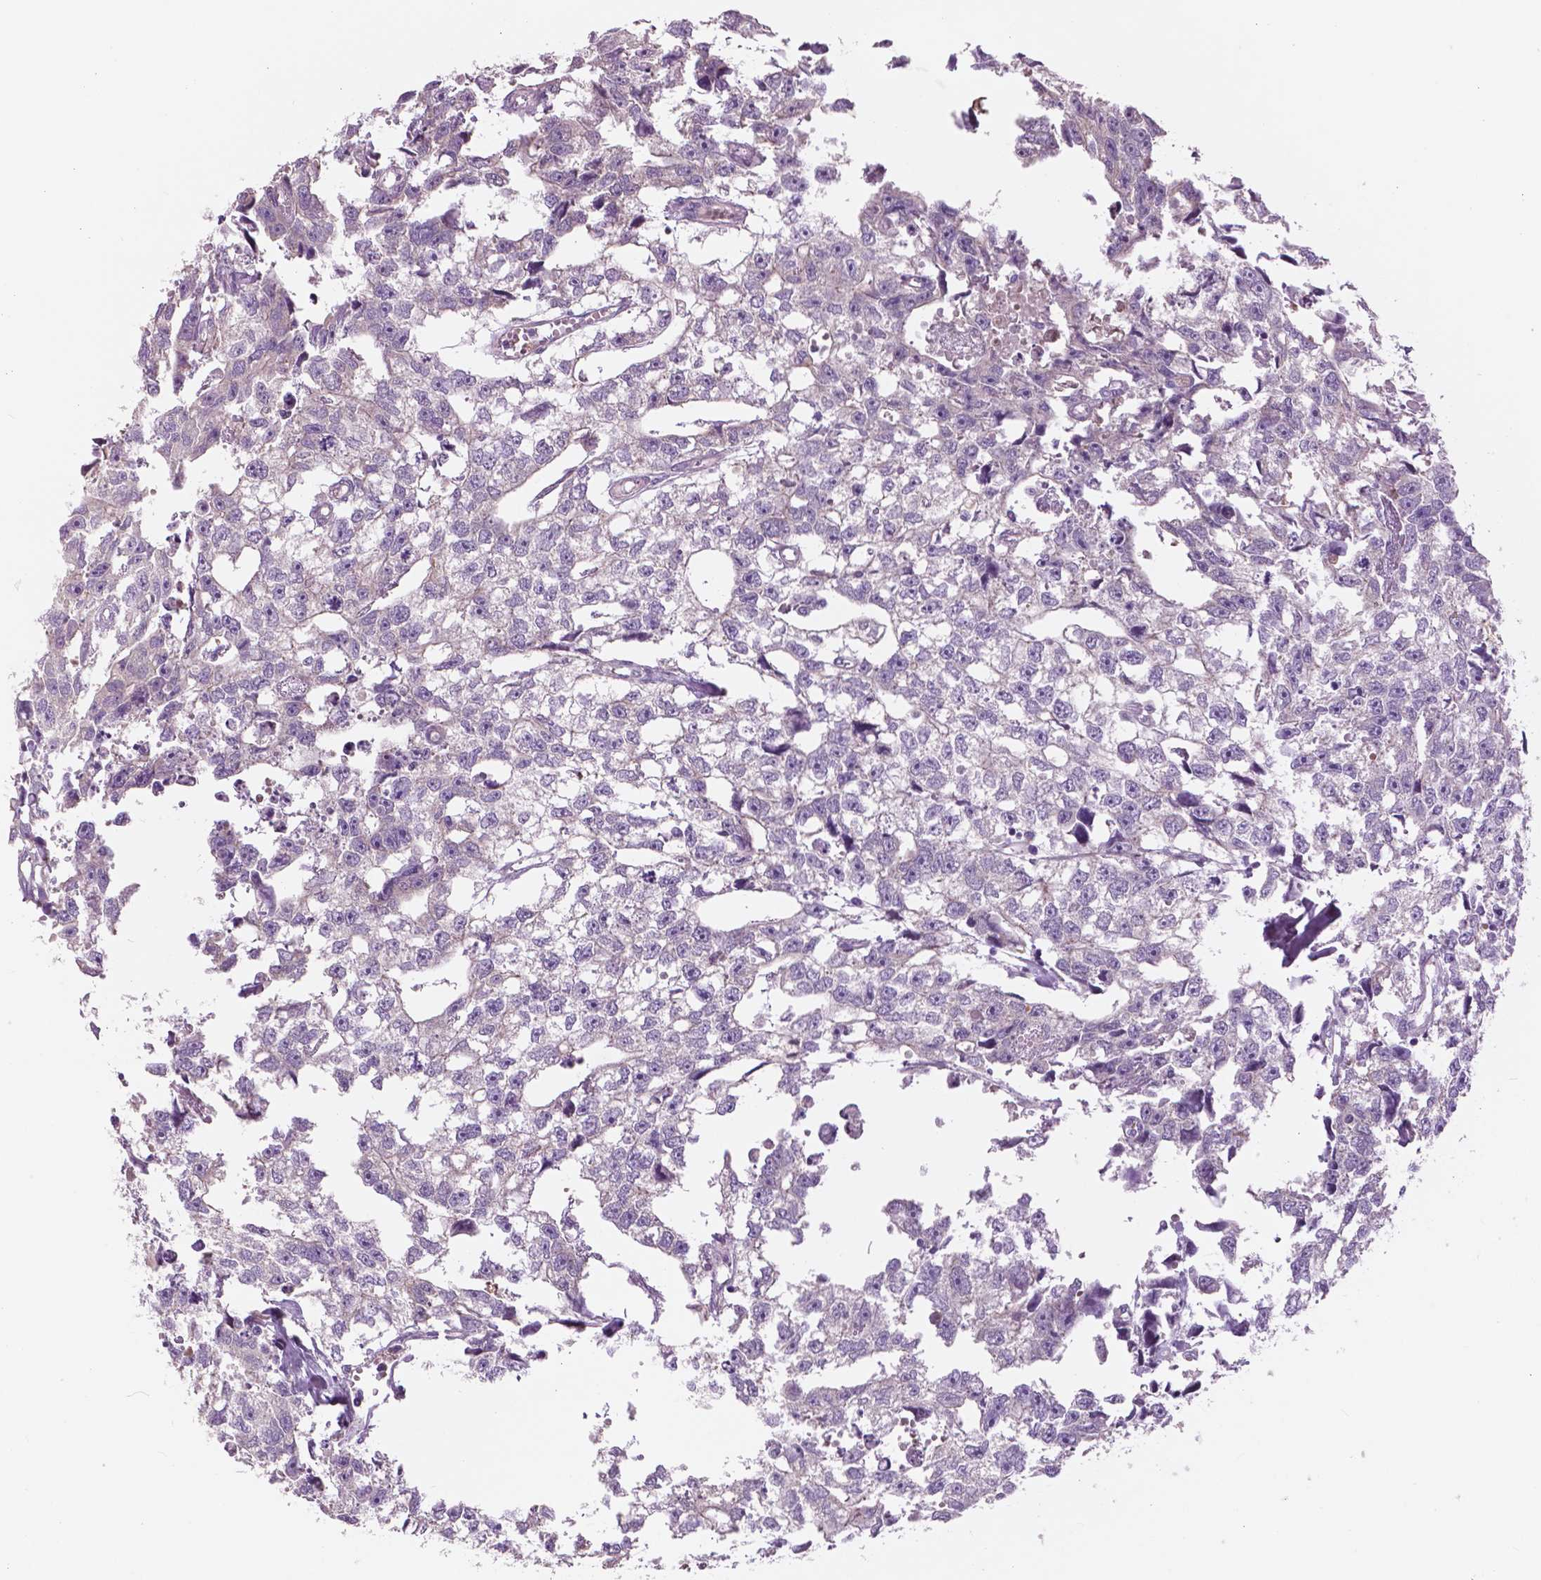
{"staining": {"intensity": "negative", "quantity": "none", "location": "none"}, "tissue": "testis cancer", "cell_type": "Tumor cells", "image_type": "cancer", "snomed": [{"axis": "morphology", "description": "Carcinoma, Embryonal, NOS"}, {"axis": "morphology", "description": "Teratoma, malignant, NOS"}, {"axis": "topography", "description": "Testis"}], "caption": "Histopathology image shows no protein positivity in tumor cells of testis embryonal carcinoma tissue. (Stains: DAB (3,3'-diaminobenzidine) IHC with hematoxylin counter stain, Microscopy: brightfield microscopy at high magnification).", "gene": "SERPINI1", "patient": {"sex": "male", "age": 44}}